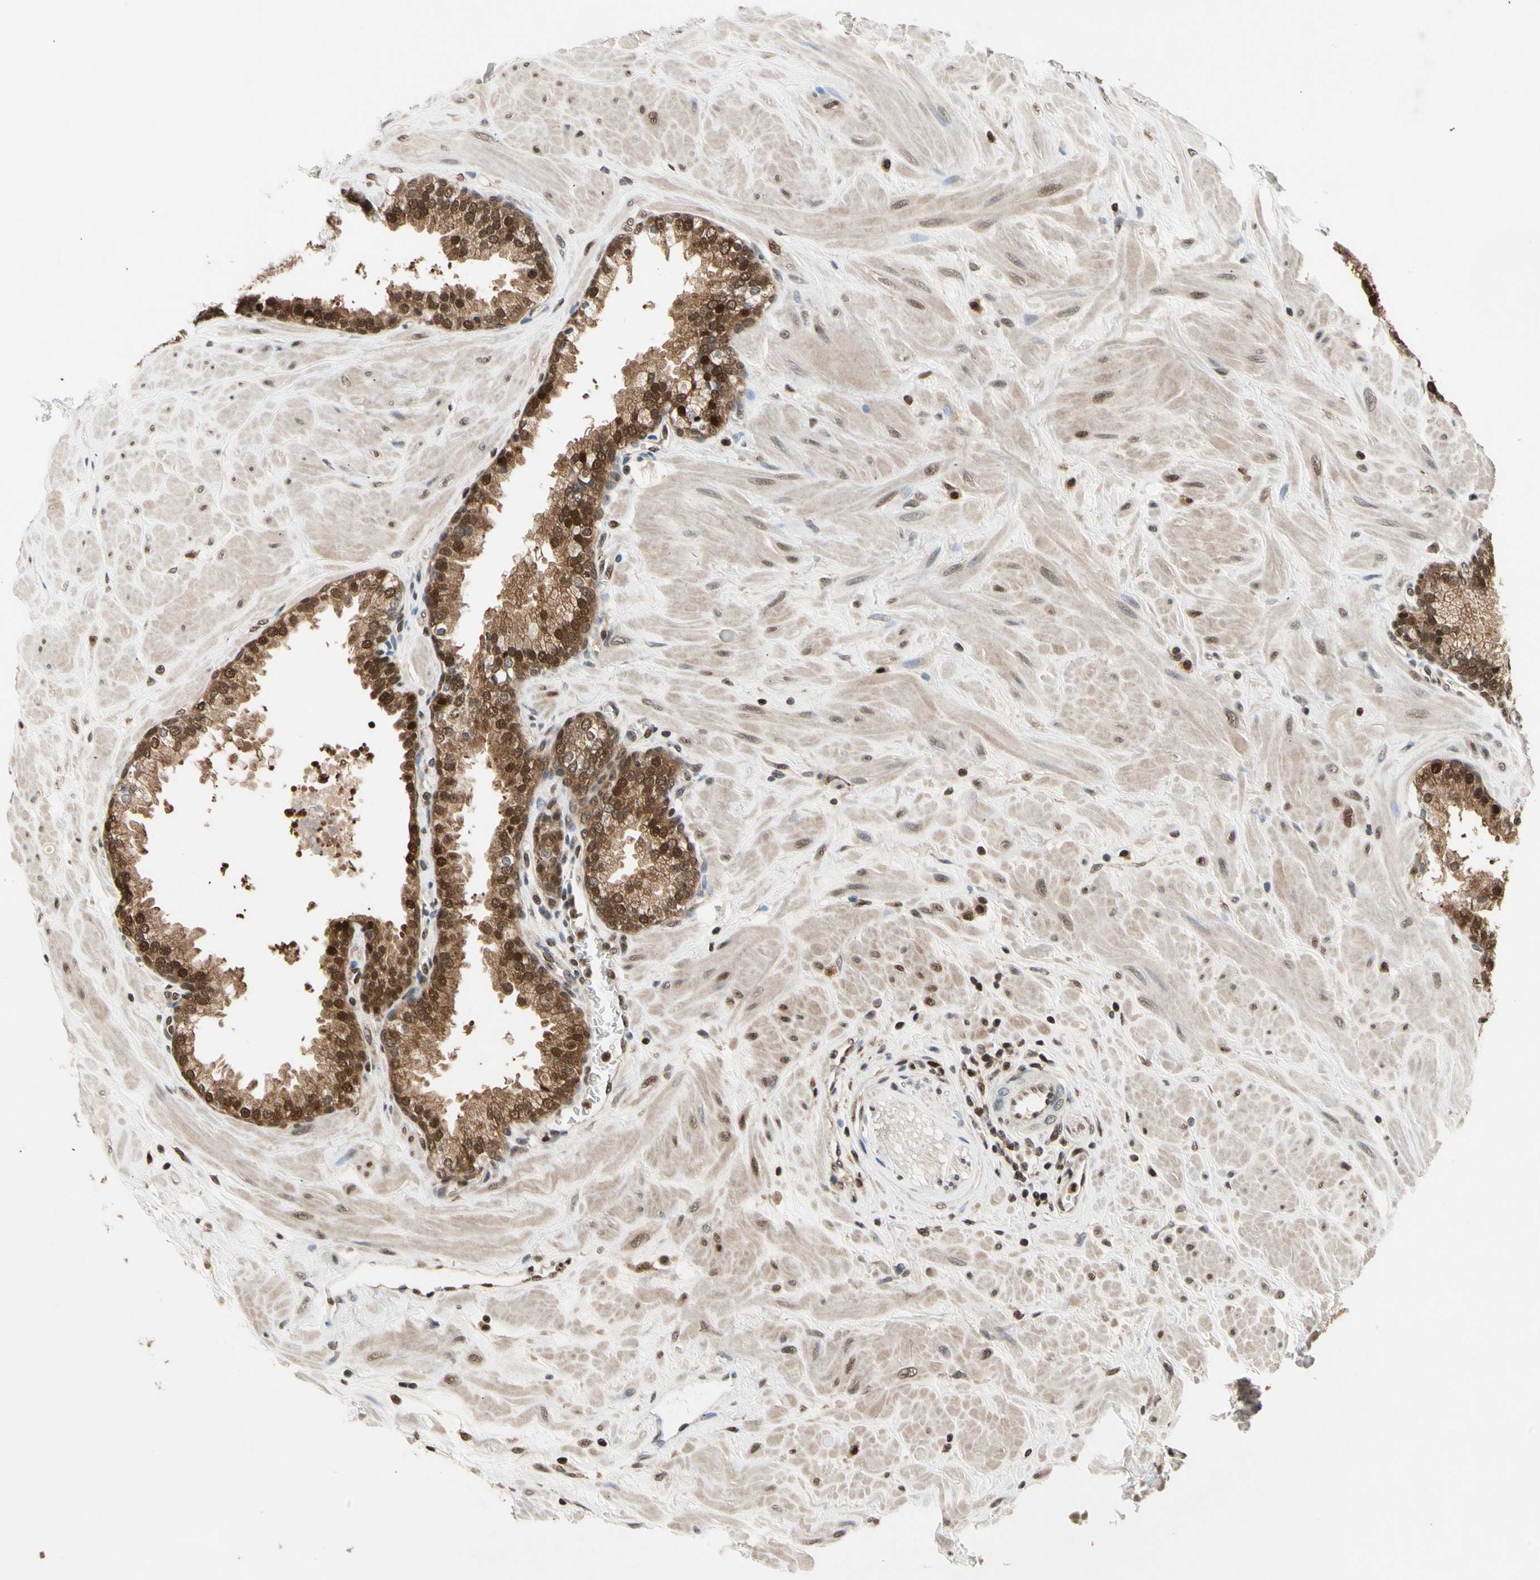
{"staining": {"intensity": "strong", "quantity": ">75%", "location": "cytoplasmic/membranous,nuclear"}, "tissue": "prostate", "cell_type": "Glandular cells", "image_type": "normal", "snomed": [{"axis": "morphology", "description": "Normal tissue, NOS"}, {"axis": "topography", "description": "Prostate"}], "caption": "This image shows immunohistochemistry staining of benign human prostate, with high strong cytoplasmic/membranous,nuclear expression in approximately >75% of glandular cells.", "gene": "GSR", "patient": {"sex": "male", "age": 51}}